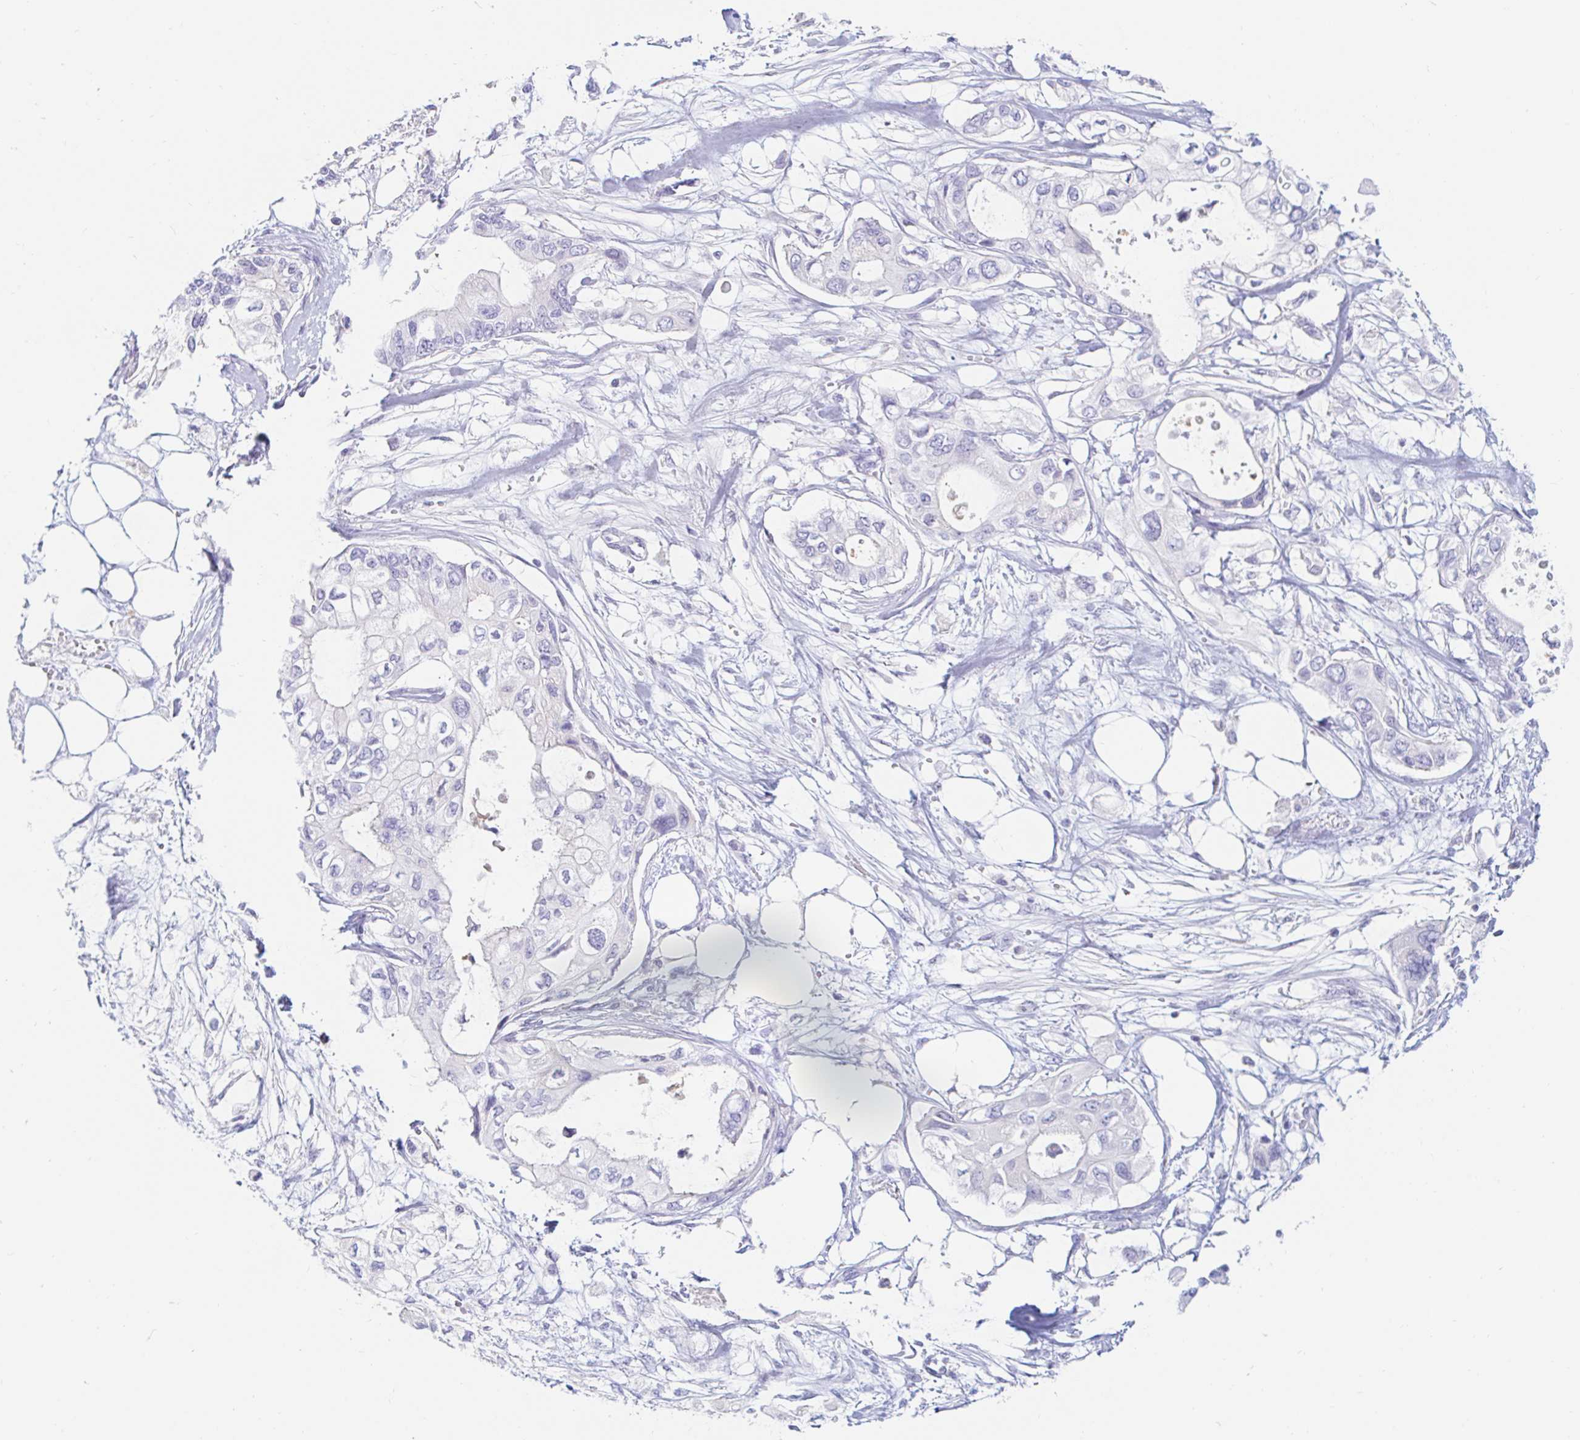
{"staining": {"intensity": "negative", "quantity": "none", "location": "none"}, "tissue": "pancreatic cancer", "cell_type": "Tumor cells", "image_type": "cancer", "snomed": [{"axis": "morphology", "description": "Adenocarcinoma, NOS"}, {"axis": "topography", "description": "Pancreas"}], "caption": "Pancreatic adenocarcinoma stained for a protein using immunohistochemistry displays no staining tumor cells.", "gene": "TEX44", "patient": {"sex": "female", "age": 63}}